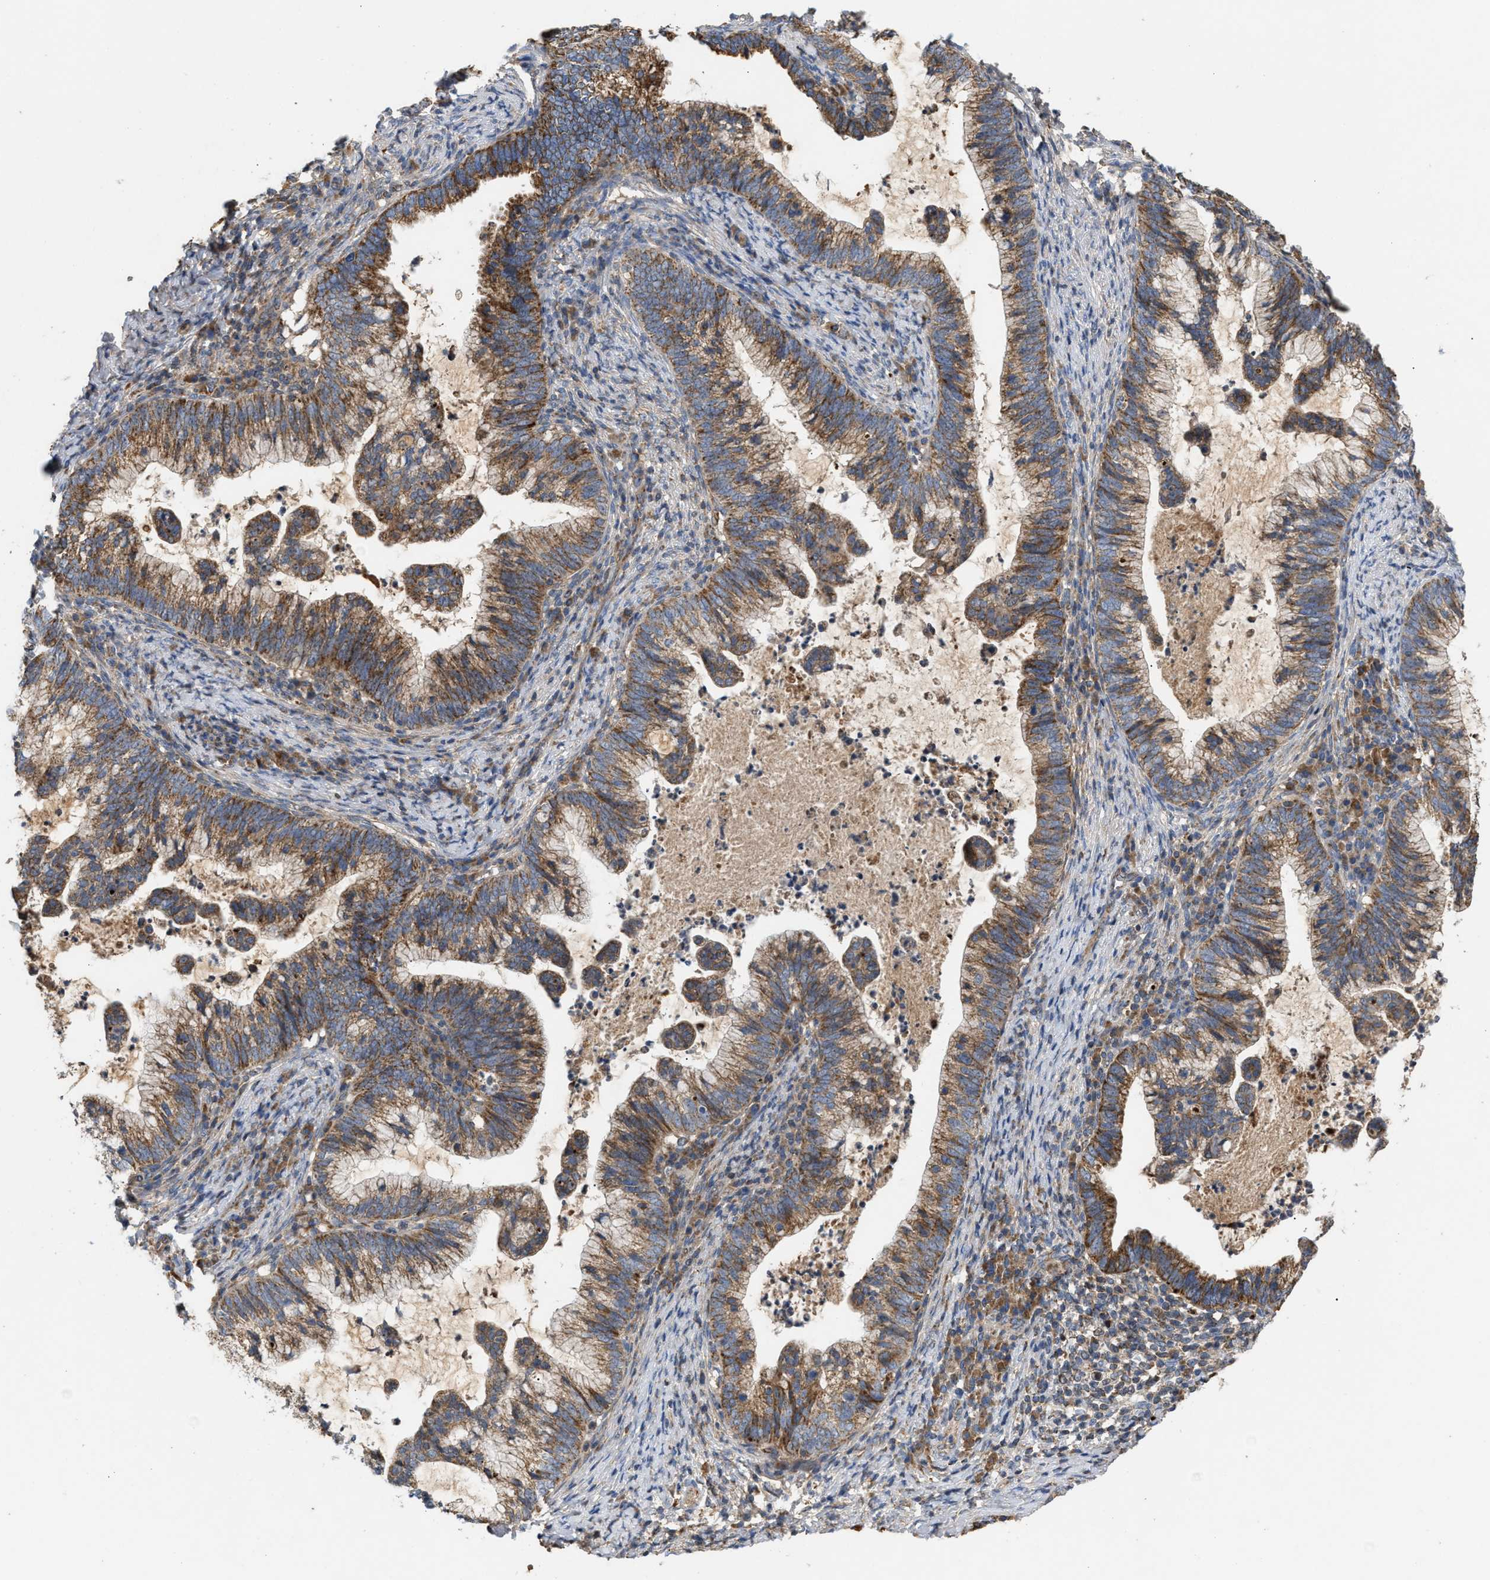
{"staining": {"intensity": "moderate", "quantity": ">75%", "location": "cytoplasmic/membranous"}, "tissue": "cervical cancer", "cell_type": "Tumor cells", "image_type": "cancer", "snomed": [{"axis": "morphology", "description": "Adenocarcinoma, NOS"}, {"axis": "topography", "description": "Cervix"}], "caption": "Protein expression analysis of cervical cancer (adenocarcinoma) demonstrates moderate cytoplasmic/membranous positivity in approximately >75% of tumor cells.", "gene": "TACO1", "patient": {"sex": "female", "age": 36}}